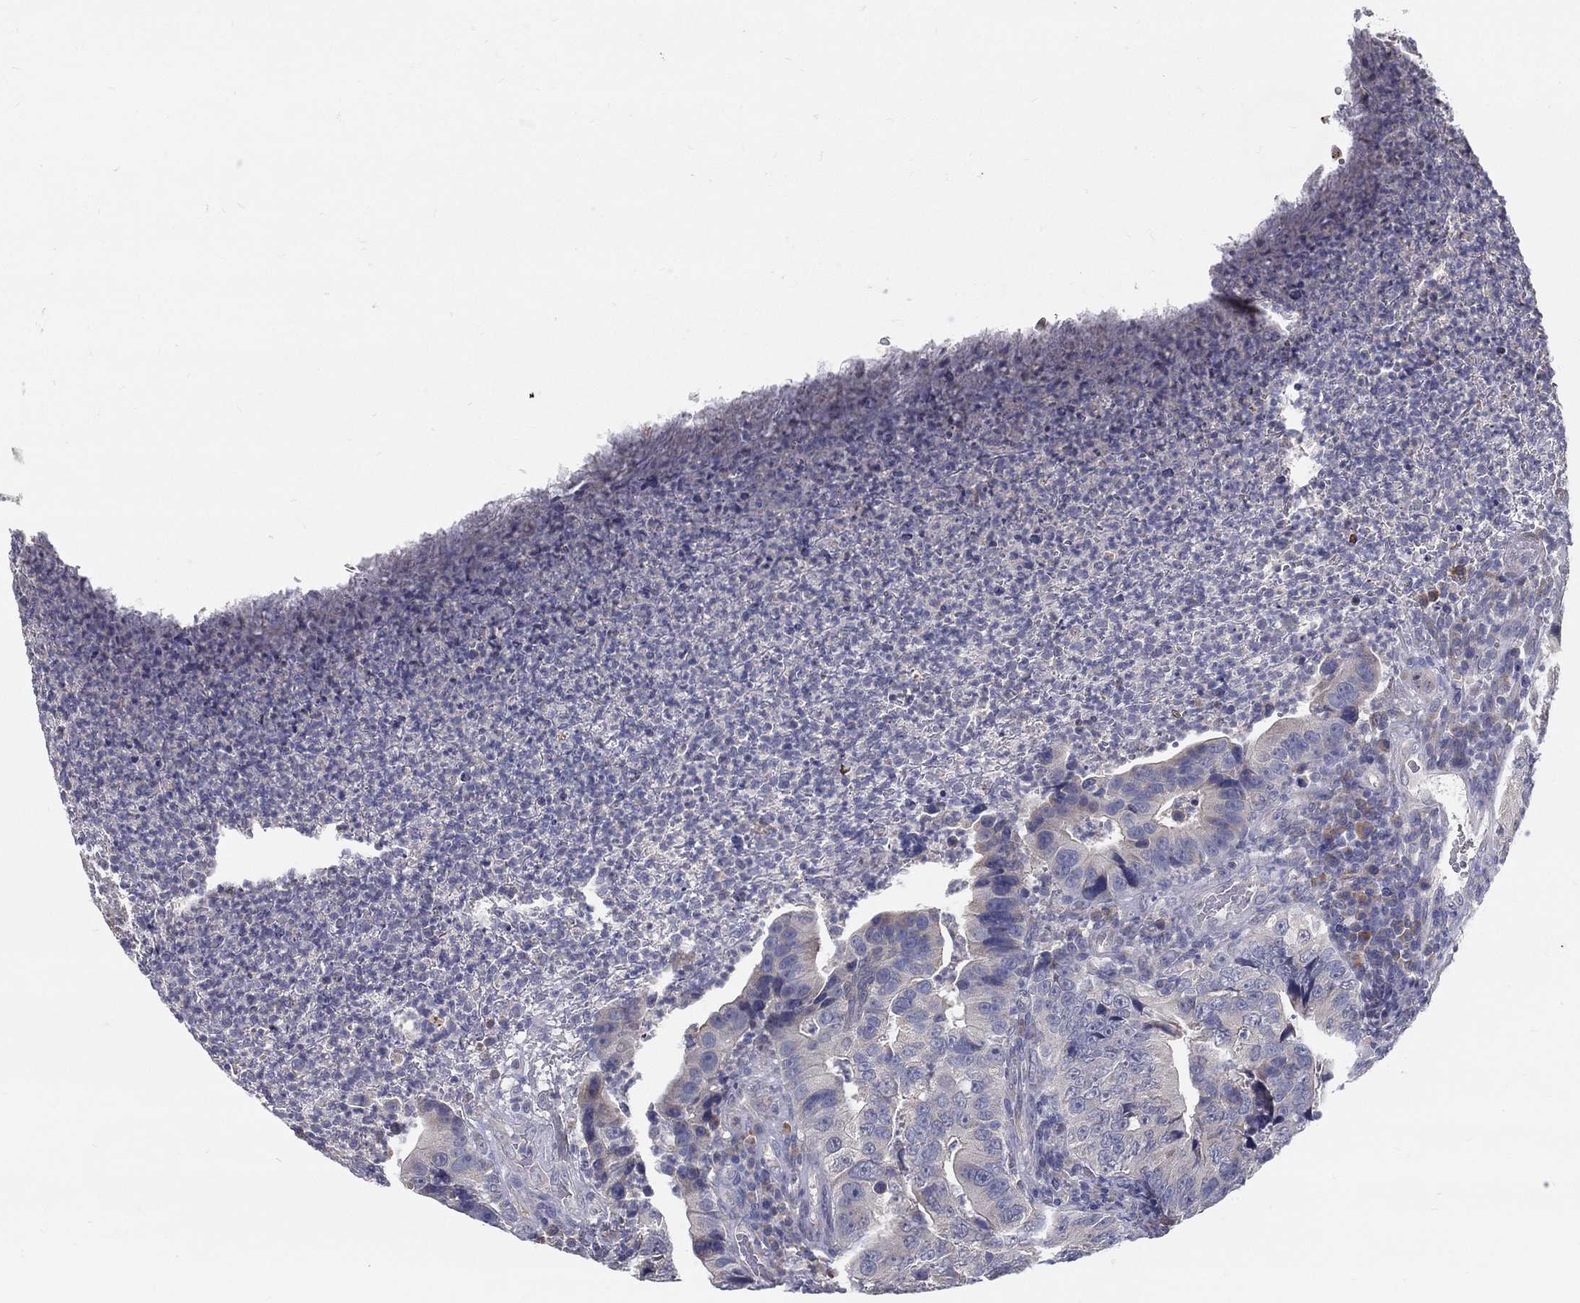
{"staining": {"intensity": "negative", "quantity": "none", "location": "none"}, "tissue": "colorectal cancer", "cell_type": "Tumor cells", "image_type": "cancer", "snomed": [{"axis": "morphology", "description": "Adenocarcinoma, NOS"}, {"axis": "topography", "description": "Colon"}], "caption": "Colorectal cancer was stained to show a protein in brown. There is no significant expression in tumor cells.", "gene": "PCSK1", "patient": {"sex": "female", "age": 72}}